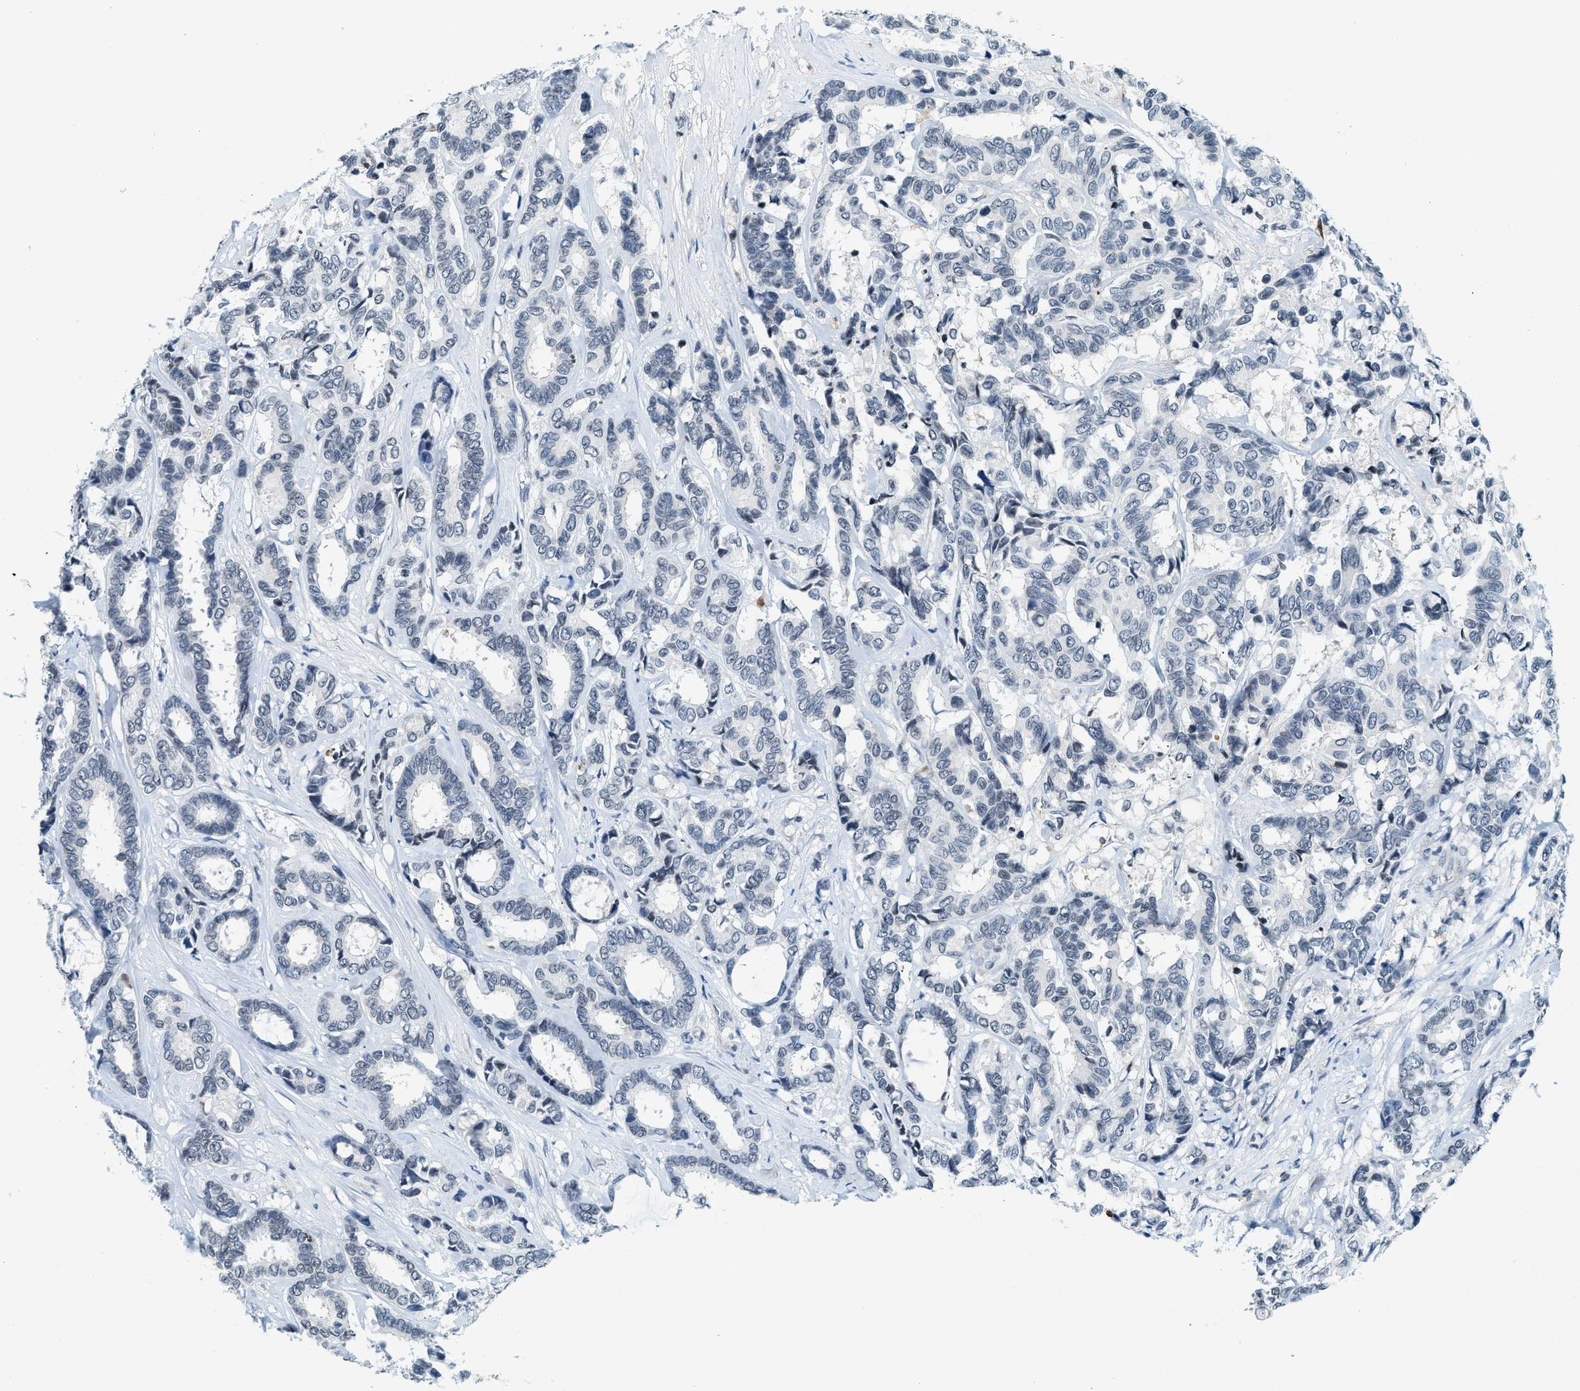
{"staining": {"intensity": "negative", "quantity": "none", "location": "none"}, "tissue": "breast cancer", "cell_type": "Tumor cells", "image_type": "cancer", "snomed": [{"axis": "morphology", "description": "Duct carcinoma"}, {"axis": "topography", "description": "Breast"}], "caption": "This is a photomicrograph of IHC staining of infiltrating ductal carcinoma (breast), which shows no expression in tumor cells.", "gene": "UVRAG", "patient": {"sex": "female", "age": 87}}